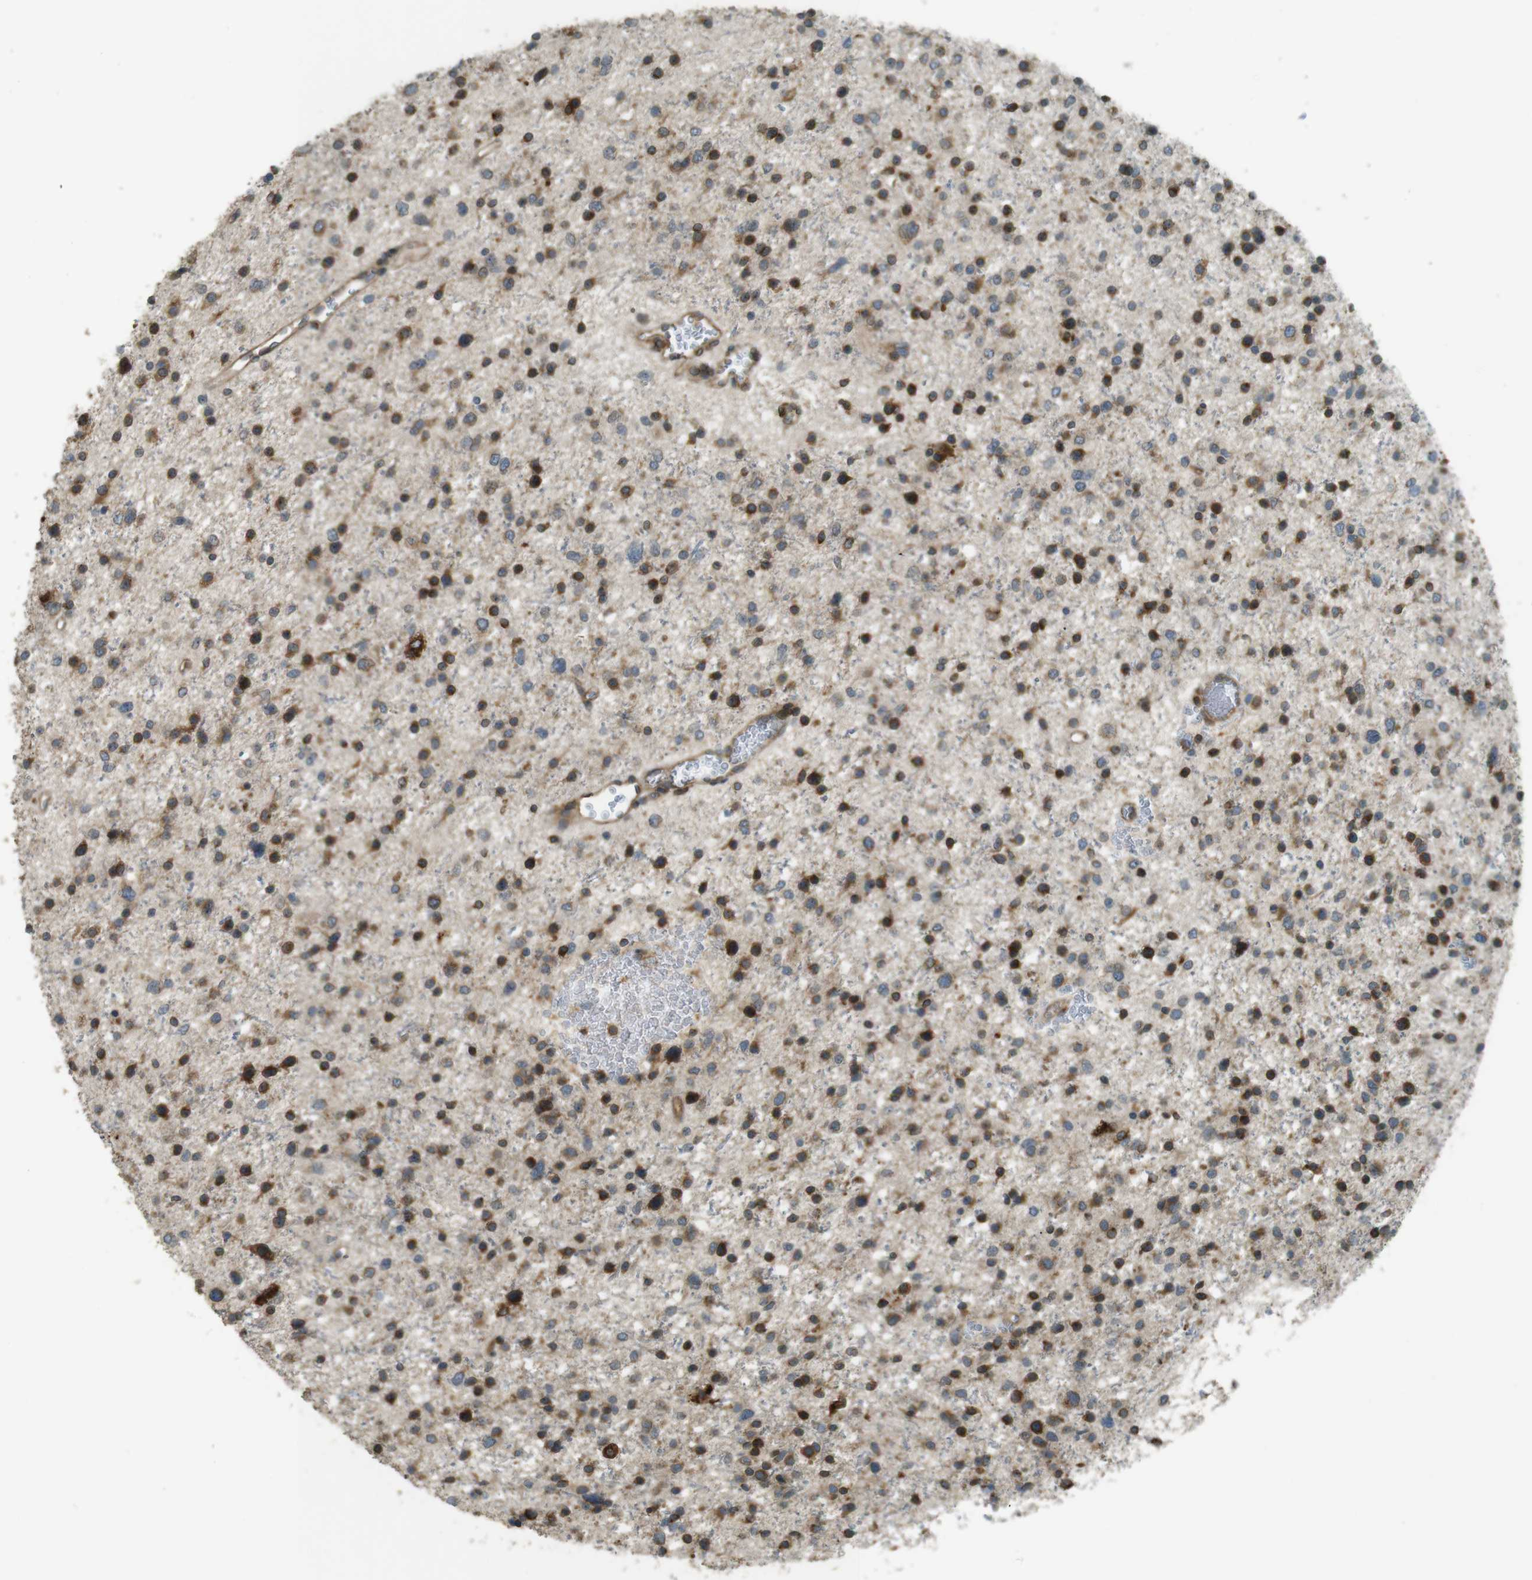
{"staining": {"intensity": "strong", "quantity": "25%-75%", "location": "cytoplasmic/membranous"}, "tissue": "glioma", "cell_type": "Tumor cells", "image_type": "cancer", "snomed": [{"axis": "morphology", "description": "Glioma, malignant, Low grade"}, {"axis": "topography", "description": "Brain"}], "caption": "Strong cytoplasmic/membranous positivity for a protein is seen in approximately 25%-75% of tumor cells of low-grade glioma (malignant) using IHC.", "gene": "TMED4", "patient": {"sex": "female", "age": 37}}